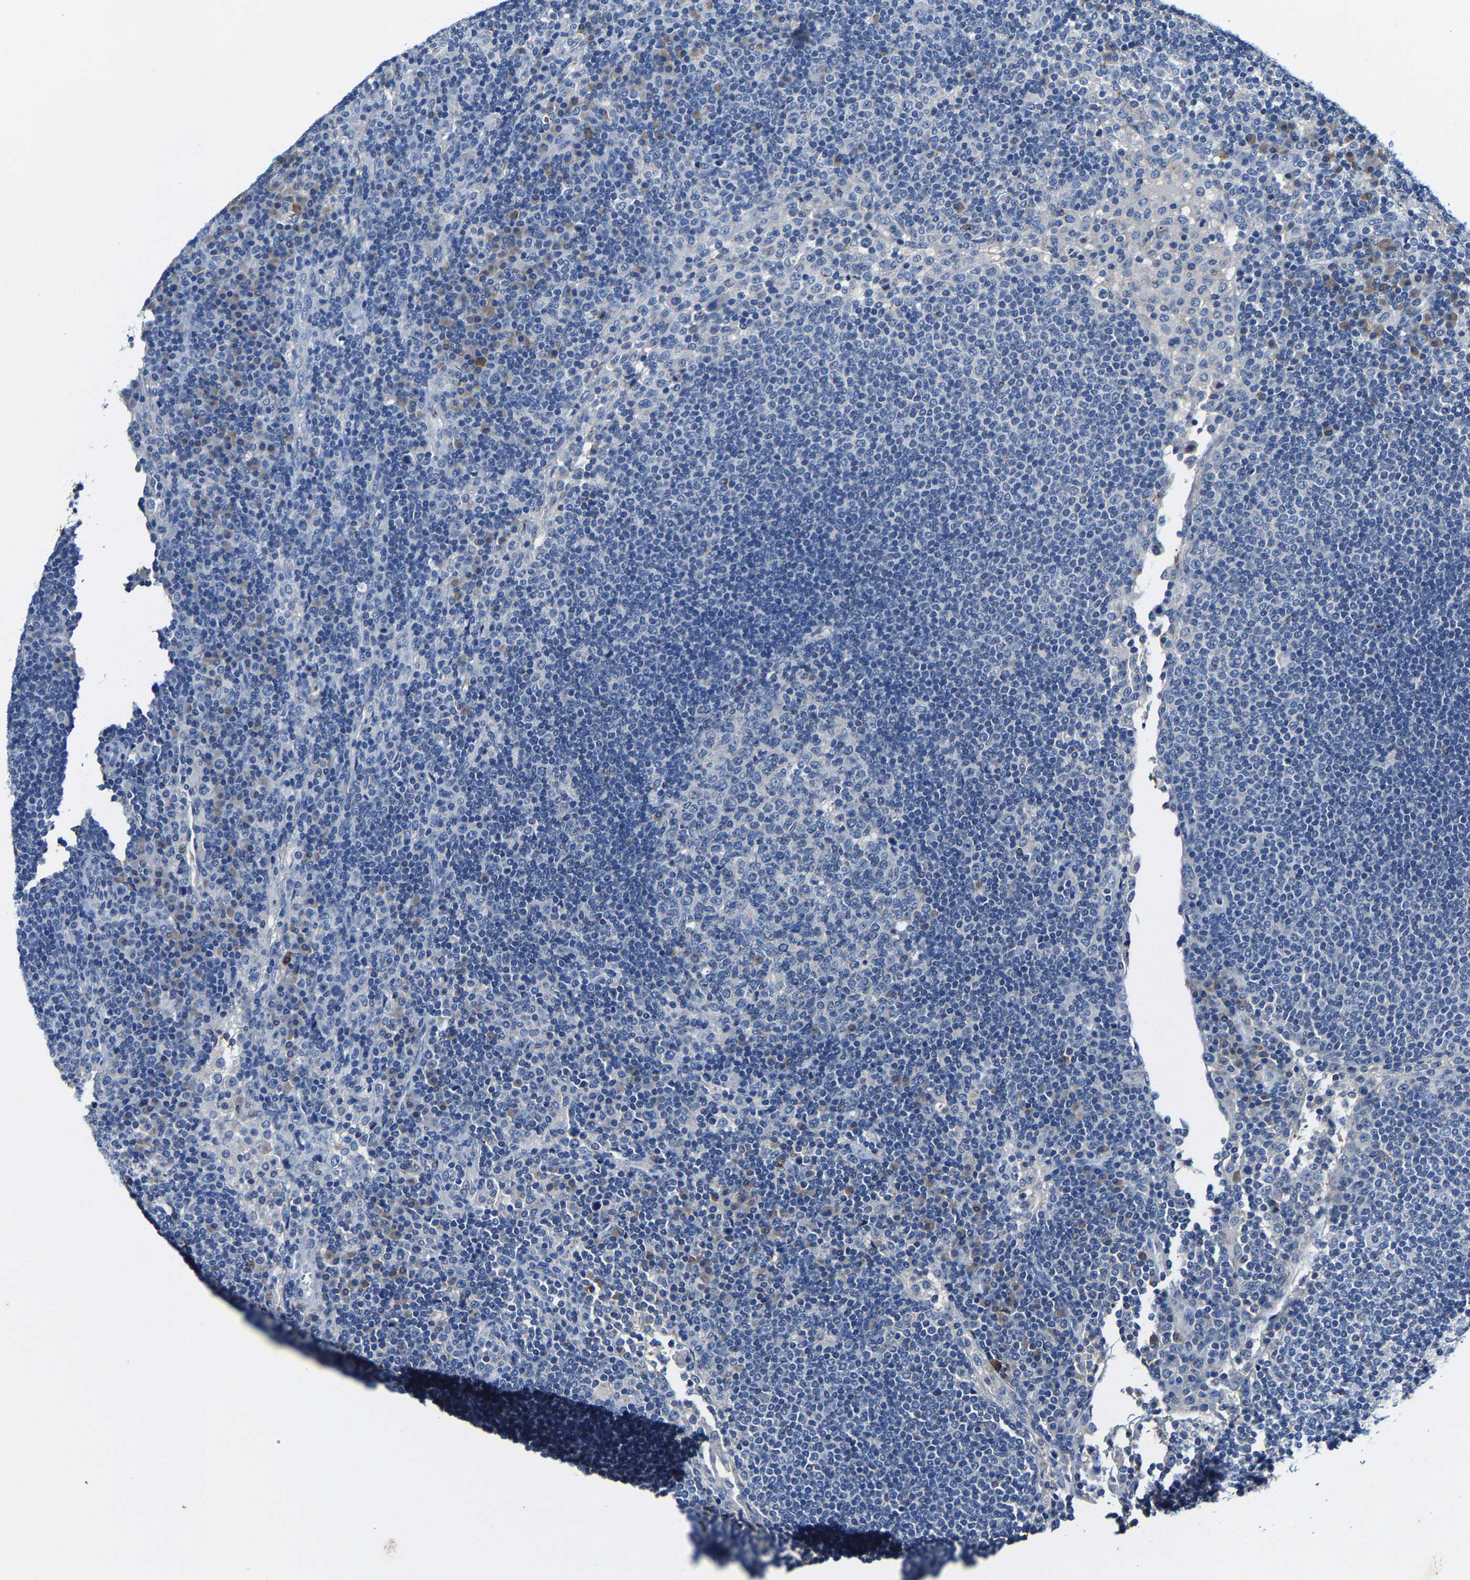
{"staining": {"intensity": "negative", "quantity": "none", "location": "none"}, "tissue": "lymph node", "cell_type": "Germinal center cells", "image_type": "normal", "snomed": [{"axis": "morphology", "description": "Normal tissue, NOS"}, {"axis": "topography", "description": "Lymph node"}], "caption": "DAB (3,3'-diaminobenzidine) immunohistochemical staining of unremarkable lymph node displays no significant positivity in germinal center cells.", "gene": "SLC25A25", "patient": {"sex": "female", "age": 53}}